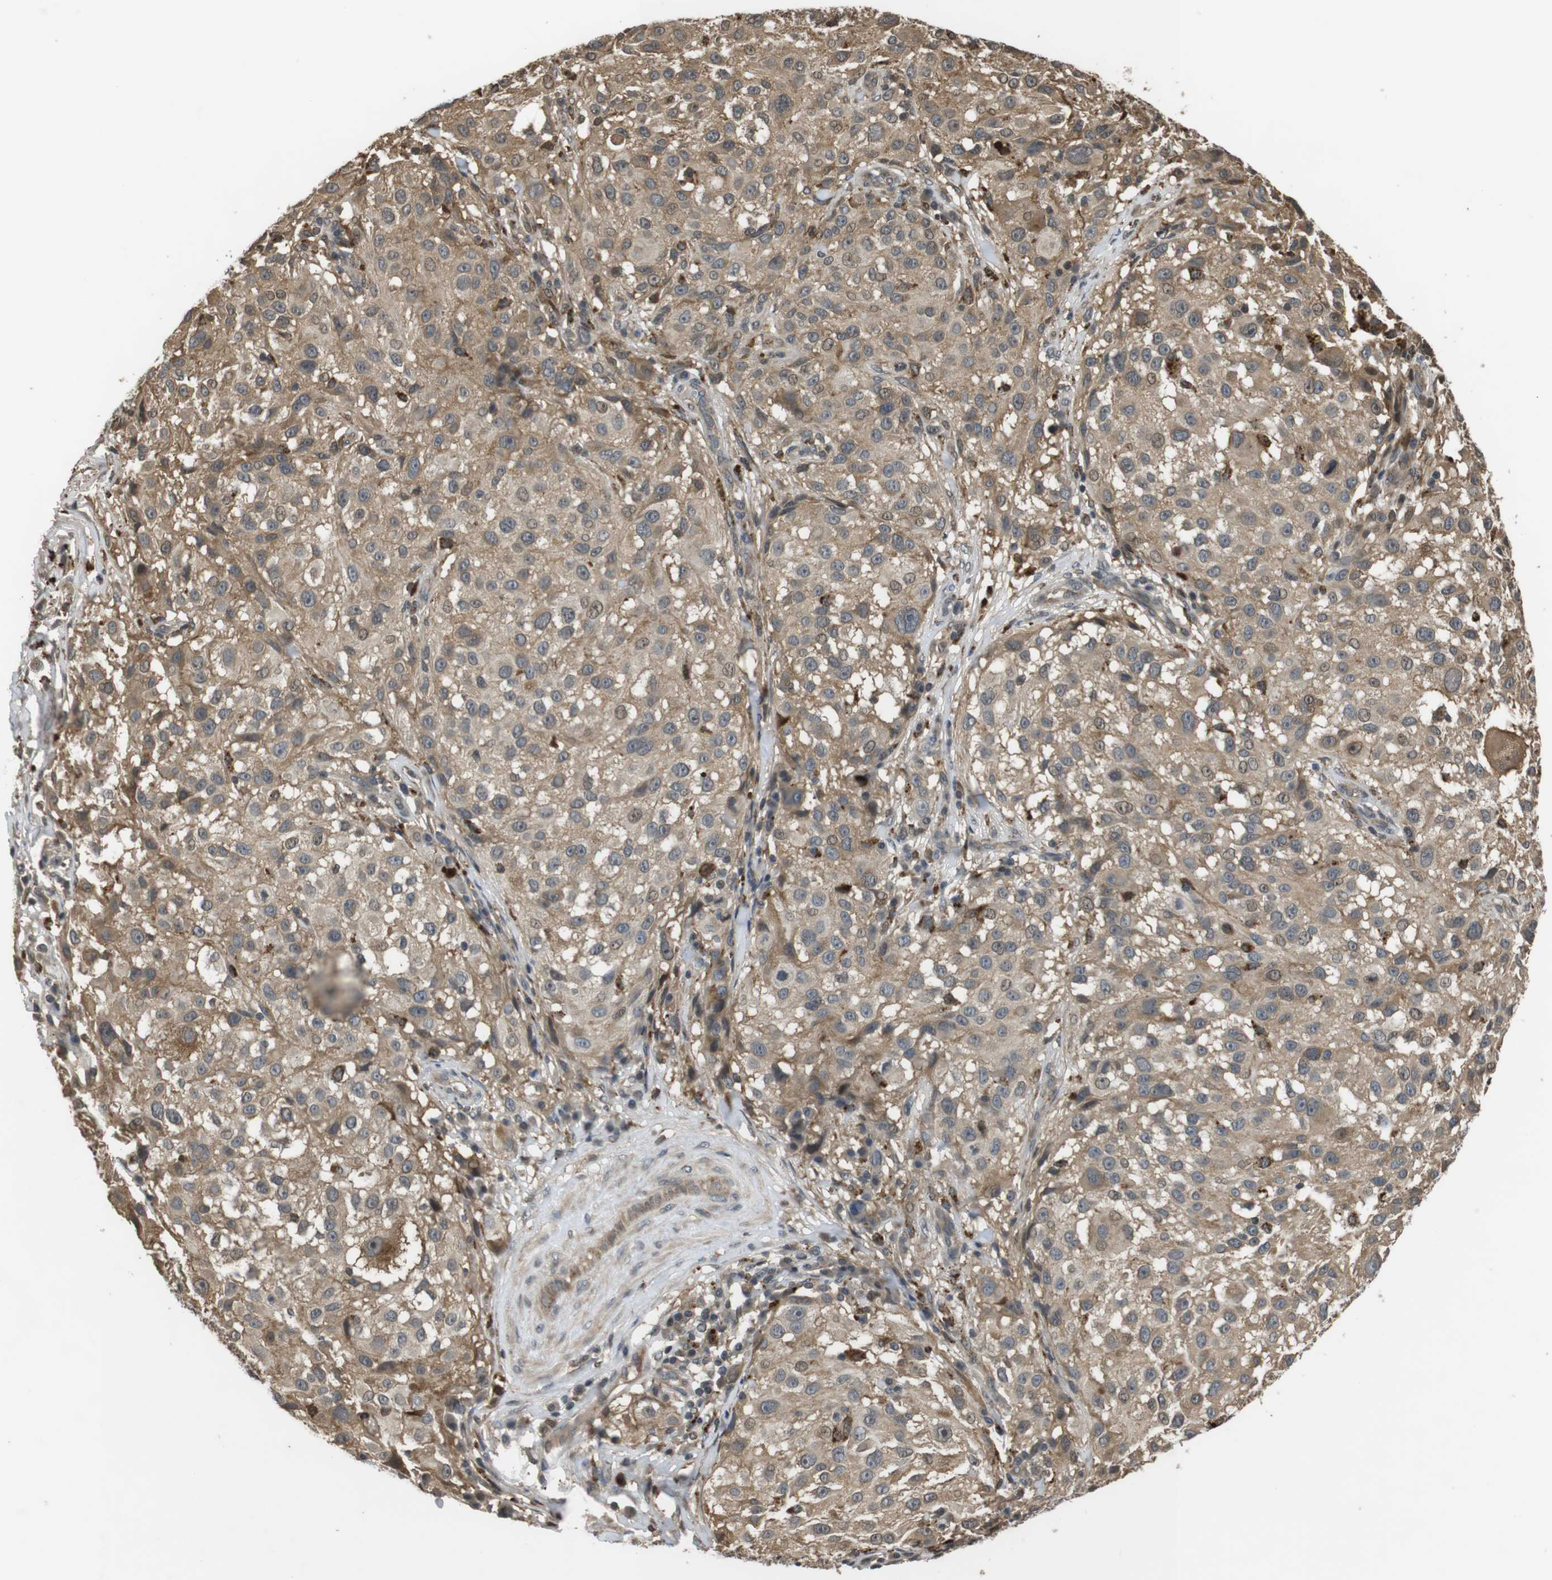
{"staining": {"intensity": "moderate", "quantity": ">75%", "location": "cytoplasmic/membranous"}, "tissue": "melanoma", "cell_type": "Tumor cells", "image_type": "cancer", "snomed": [{"axis": "morphology", "description": "Necrosis, NOS"}, {"axis": "morphology", "description": "Malignant melanoma, NOS"}, {"axis": "topography", "description": "Skin"}], "caption": "Tumor cells demonstrate moderate cytoplasmic/membranous expression in about >75% of cells in malignant melanoma. The staining is performed using DAB brown chromogen to label protein expression. The nuclei are counter-stained blue using hematoxylin.", "gene": "FZD10", "patient": {"sex": "female", "age": 87}}